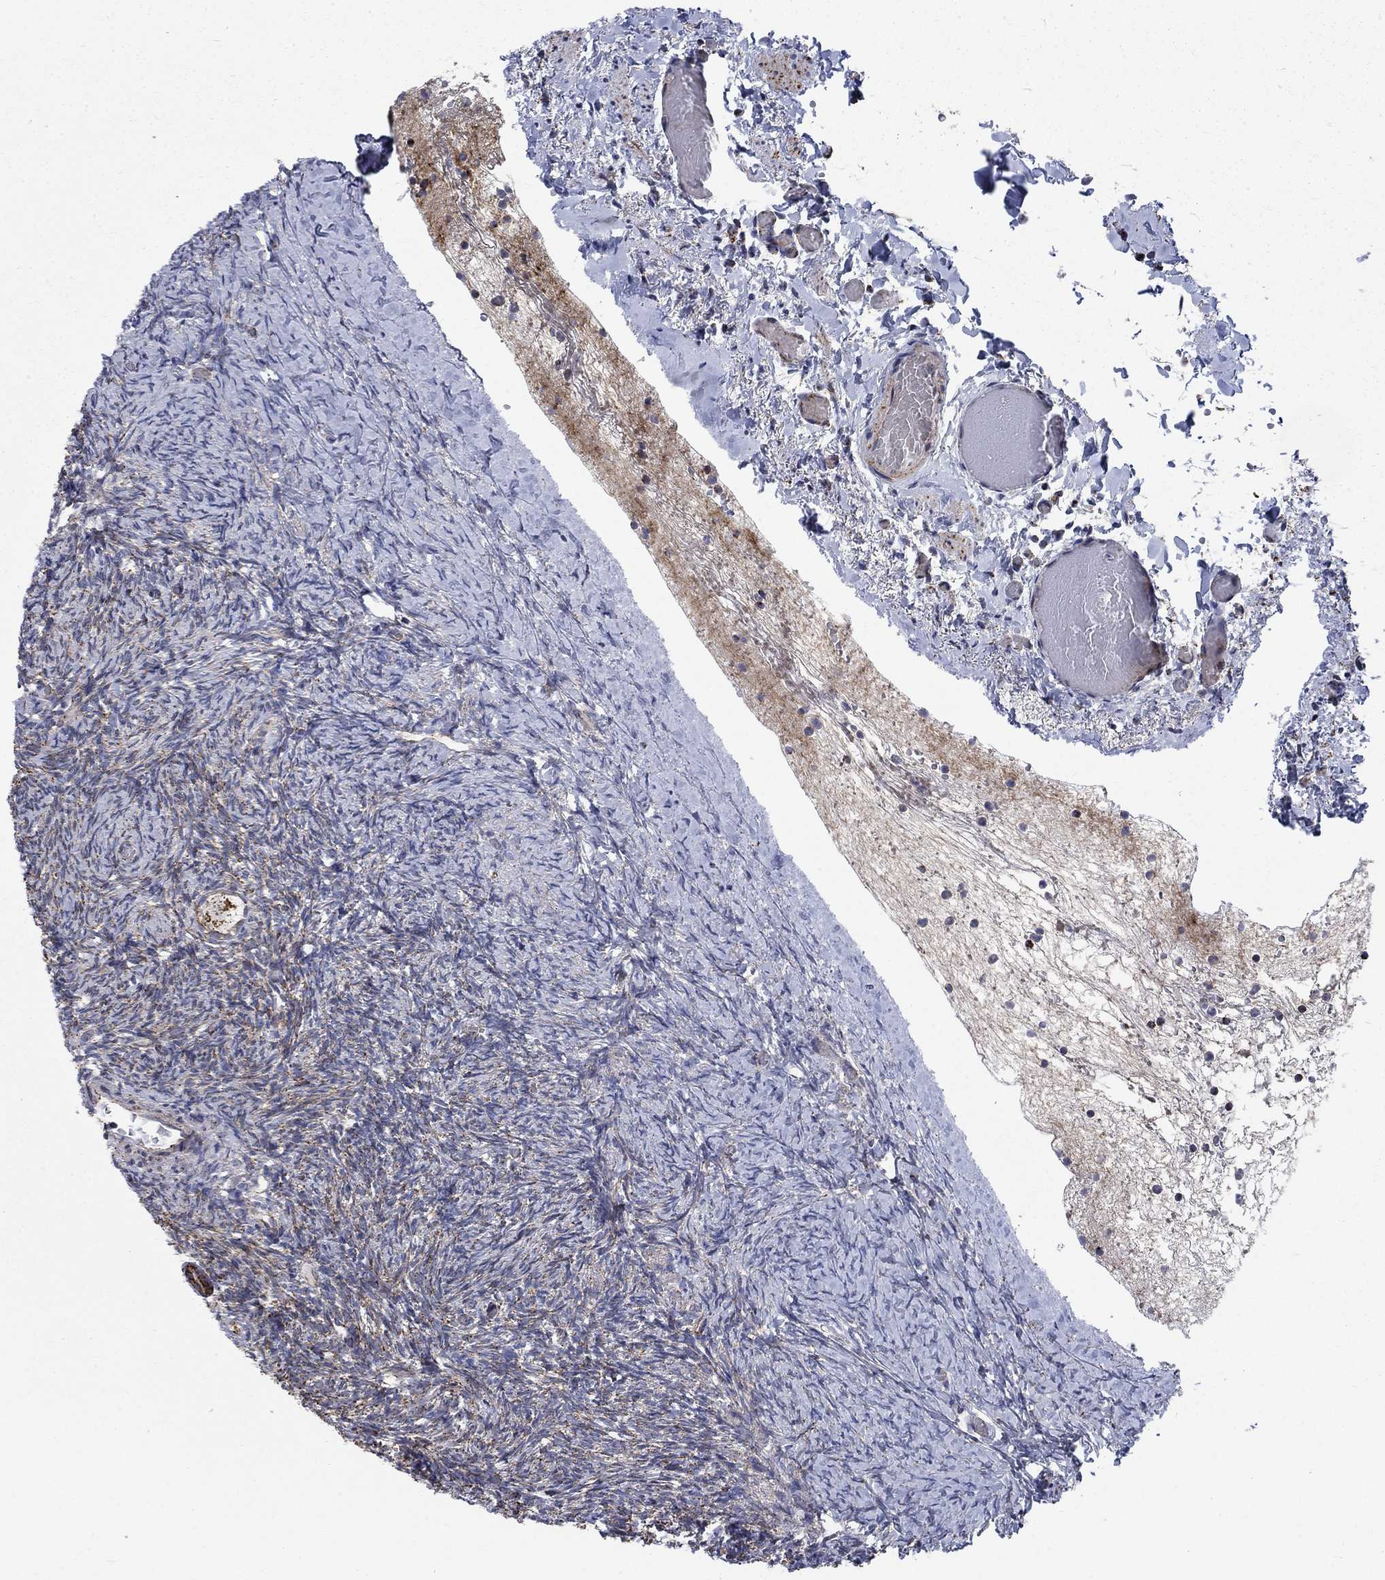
{"staining": {"intensity": "strong", "quantity": ">75%", "location": "cytoplasmic/membranous"}, "tissue": "ovary", "cell_type": "Follicle cells", "image_type": "normal", "snomed": [{"axis": "morphology", "description": "Normal tissue, NOS"}, {"axis": "topography", "description": "Ovary"}], "caption": "Brown immunohistochemical staining in unremarkable ovary demonstrates strong cytoplasmic/membranous staining in about >75% of follicle cells.", "gene": "MOAP1", "patient": {"sex": "female", "age": 39}}